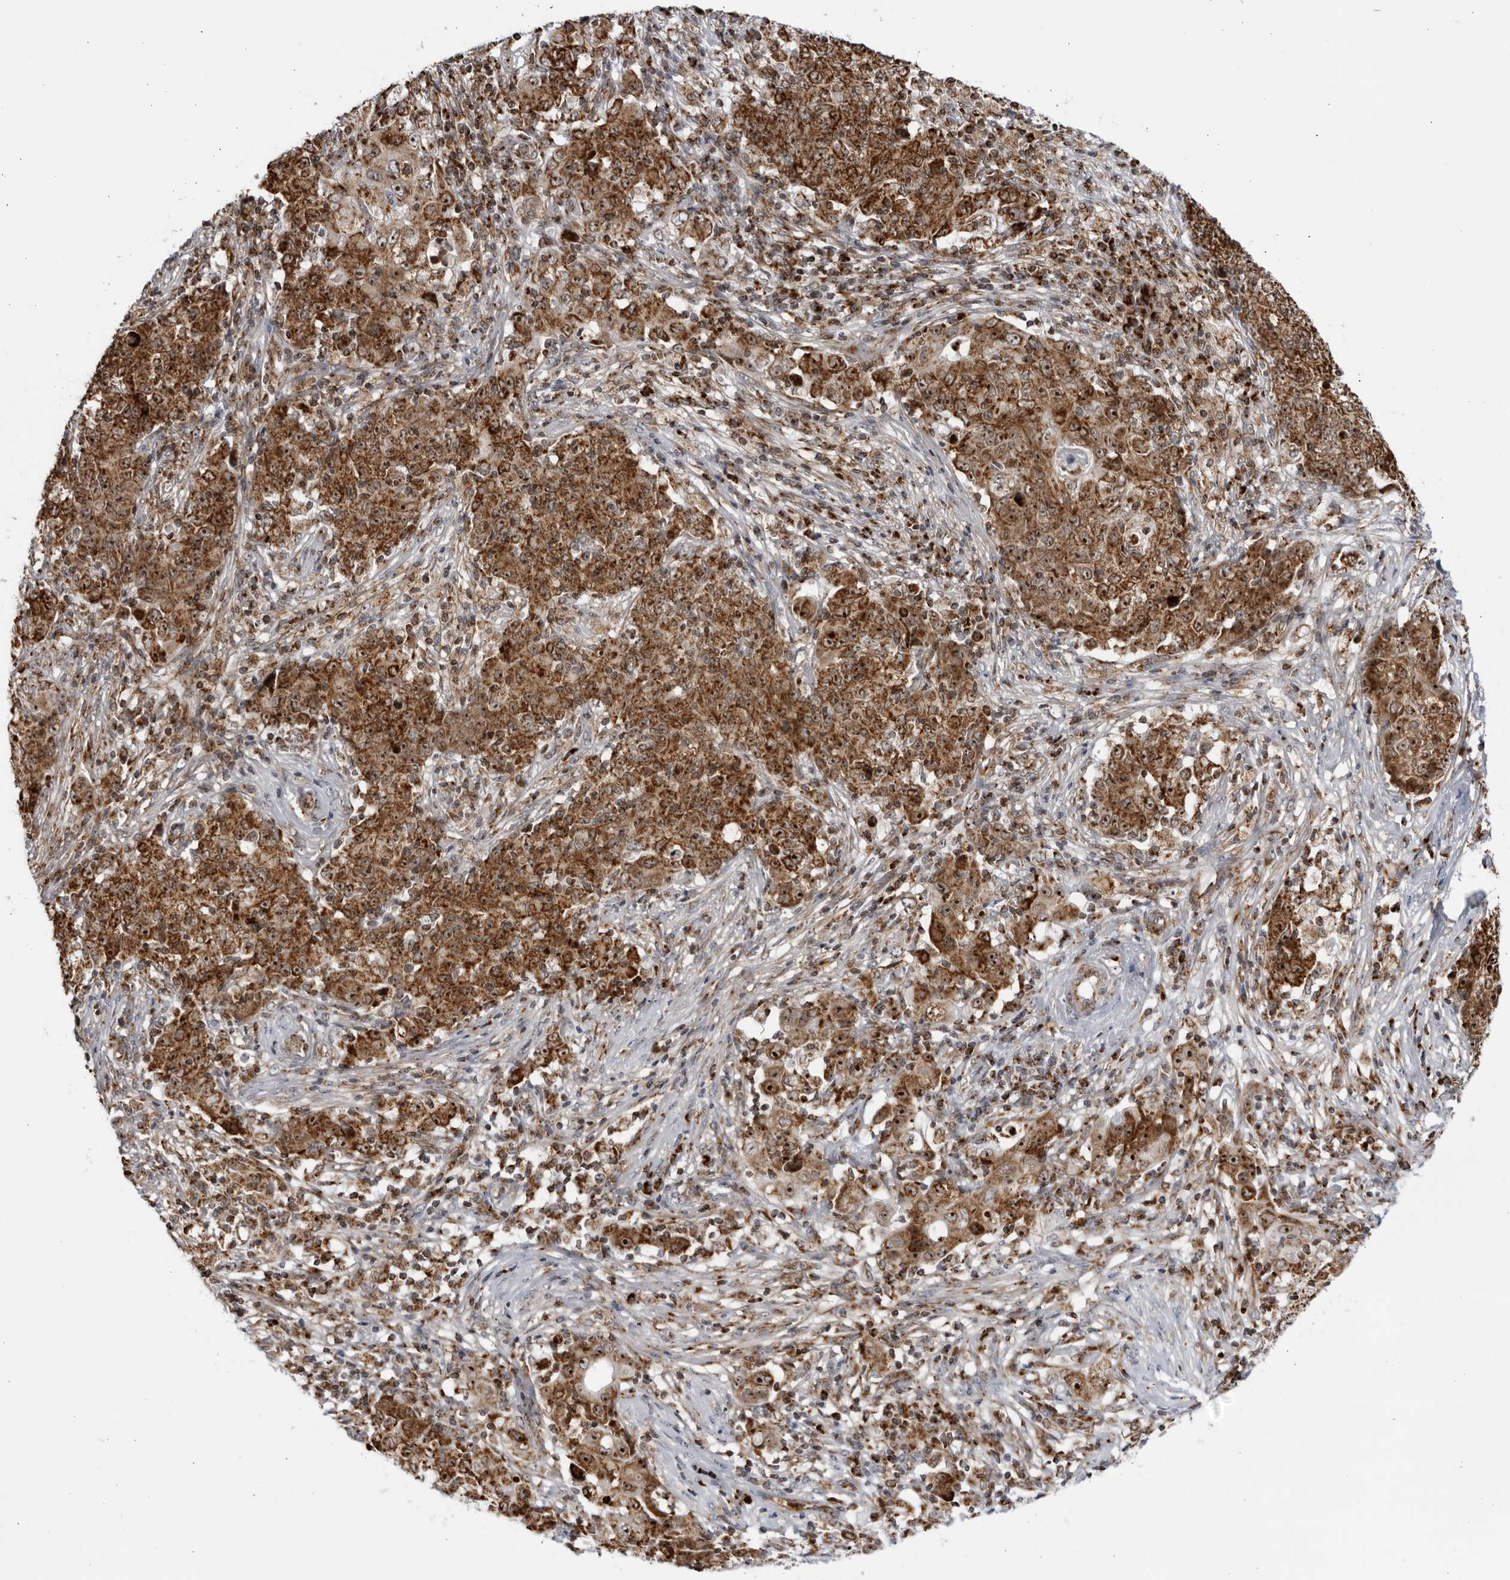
{"staining": {"intensity": "strong", "quantity": ">75%", "location": "cytoplasmic/membranous,nuclear"}, "tissue": "ovarian cancer", "cell_type": "Tumor cells", "image_type": "cancer", "snomed": [{"axis": "morphology", "description": "Carcinoma, endometroid"}, {"axis": "topography", "description": "Ovary"}], "caption": "Brown immunohistochemical staining in ovarian cancer (endometroid carcinoma) shows strong cytoplasmic/membranous and nuclear positivity in about >75% of tumor cells. (DAB IHC with brightfield microscopy, high magnification).", "gene": "RBM34", "patient": {"sex": "female", "age": 42}}